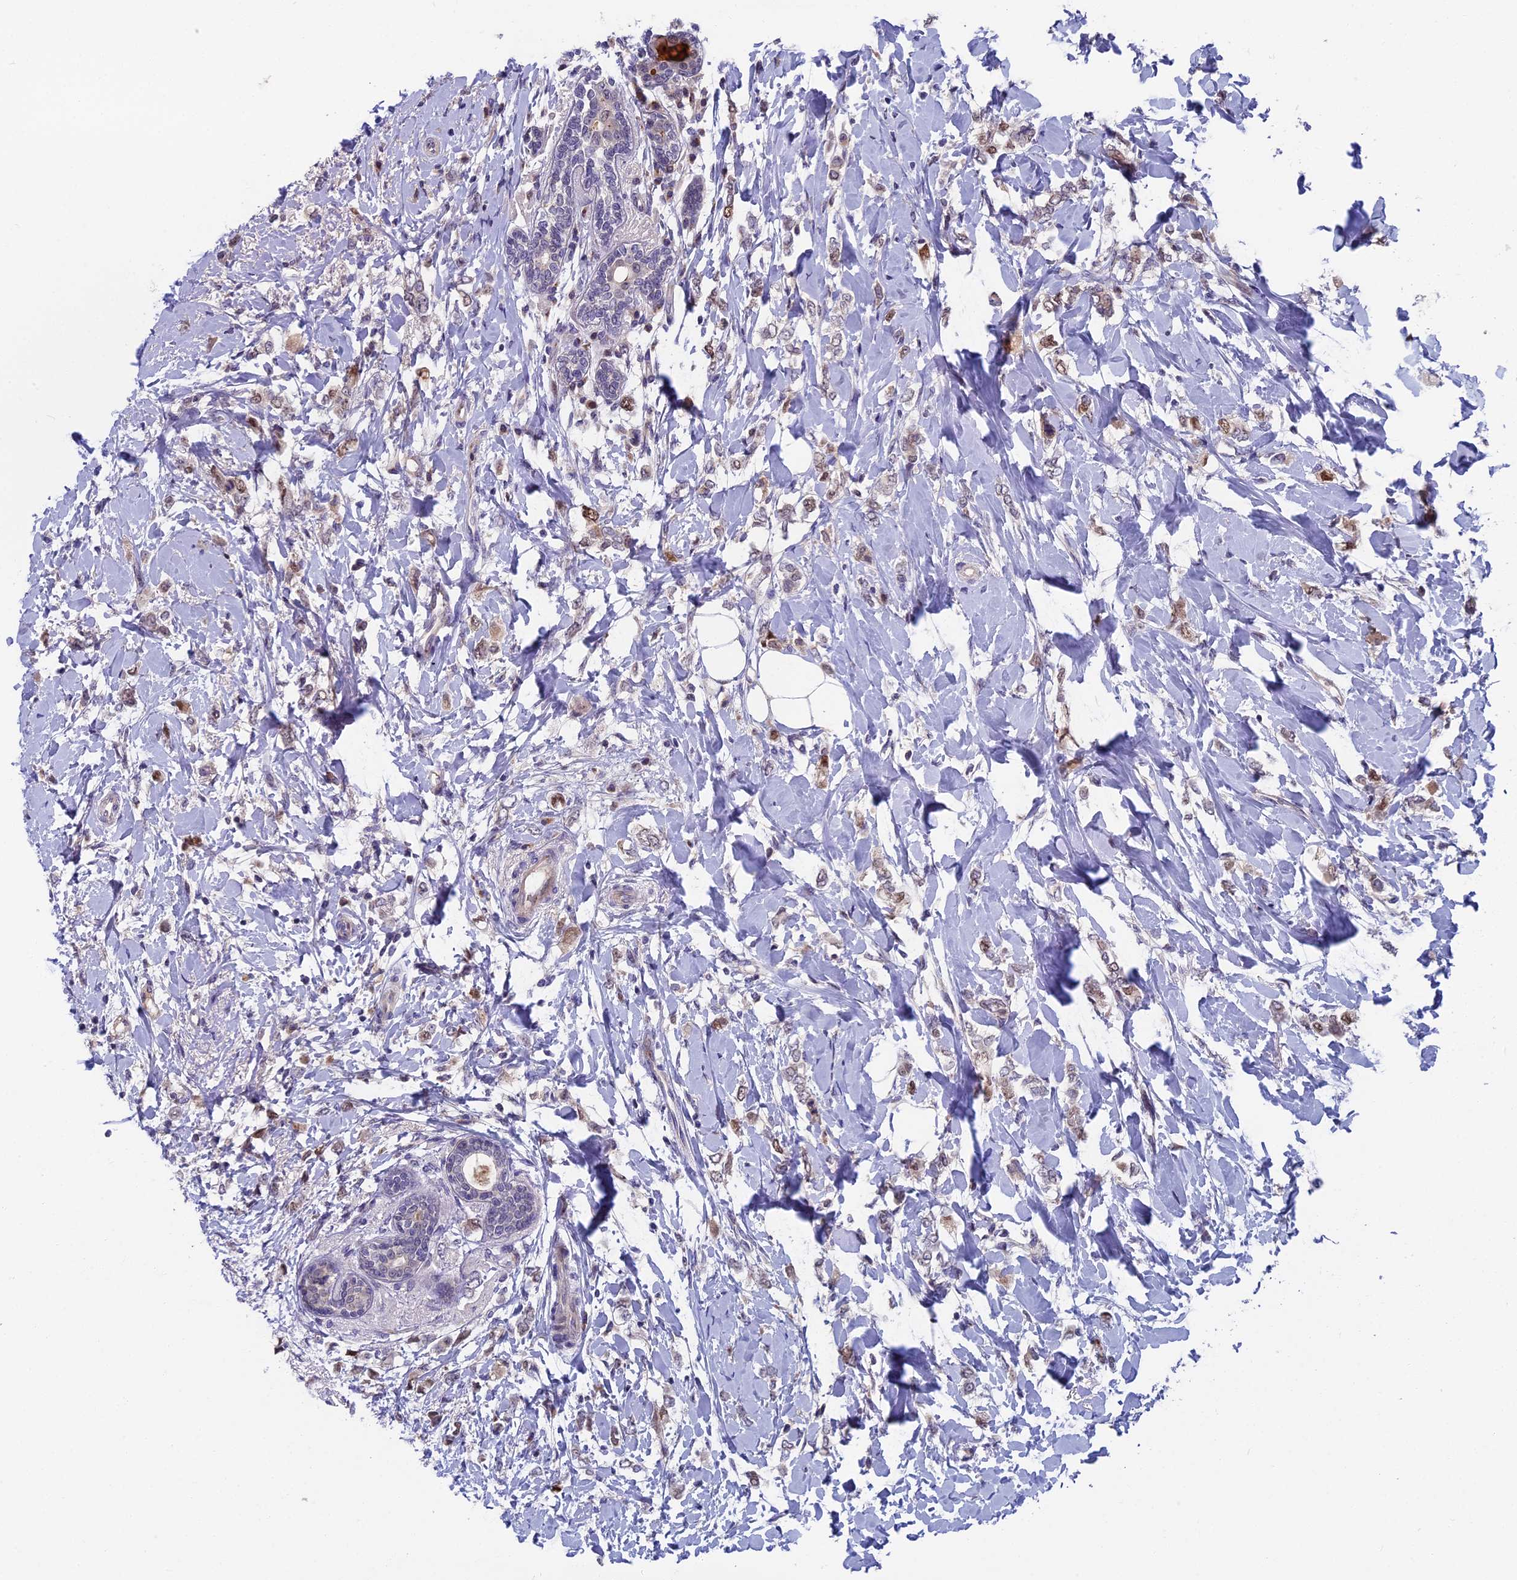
{"staining": {"intensity": "weak", "quantity": "25%-75%", "location": "cytoplasmic/membranous,nuclear"}, "tissue": "breast cancer", "cell_type": "Tumor cells", "image_type": "cancer", "snomed": [{"axis": "morphology", "description": "Normal tissue, NOS"}, {"axis": "morphology", "description": "Lobular carcinoma"}, {"axis": "topography", "description": "Breast"}], "caption": "Weak cytoplasmic/membranous and nuclear expression is present in approximately 25%-75% of tumor cells in breast lobular carcinoma.", "gene": "LIG1", "patient": {"sex": "female", "age": 47}}